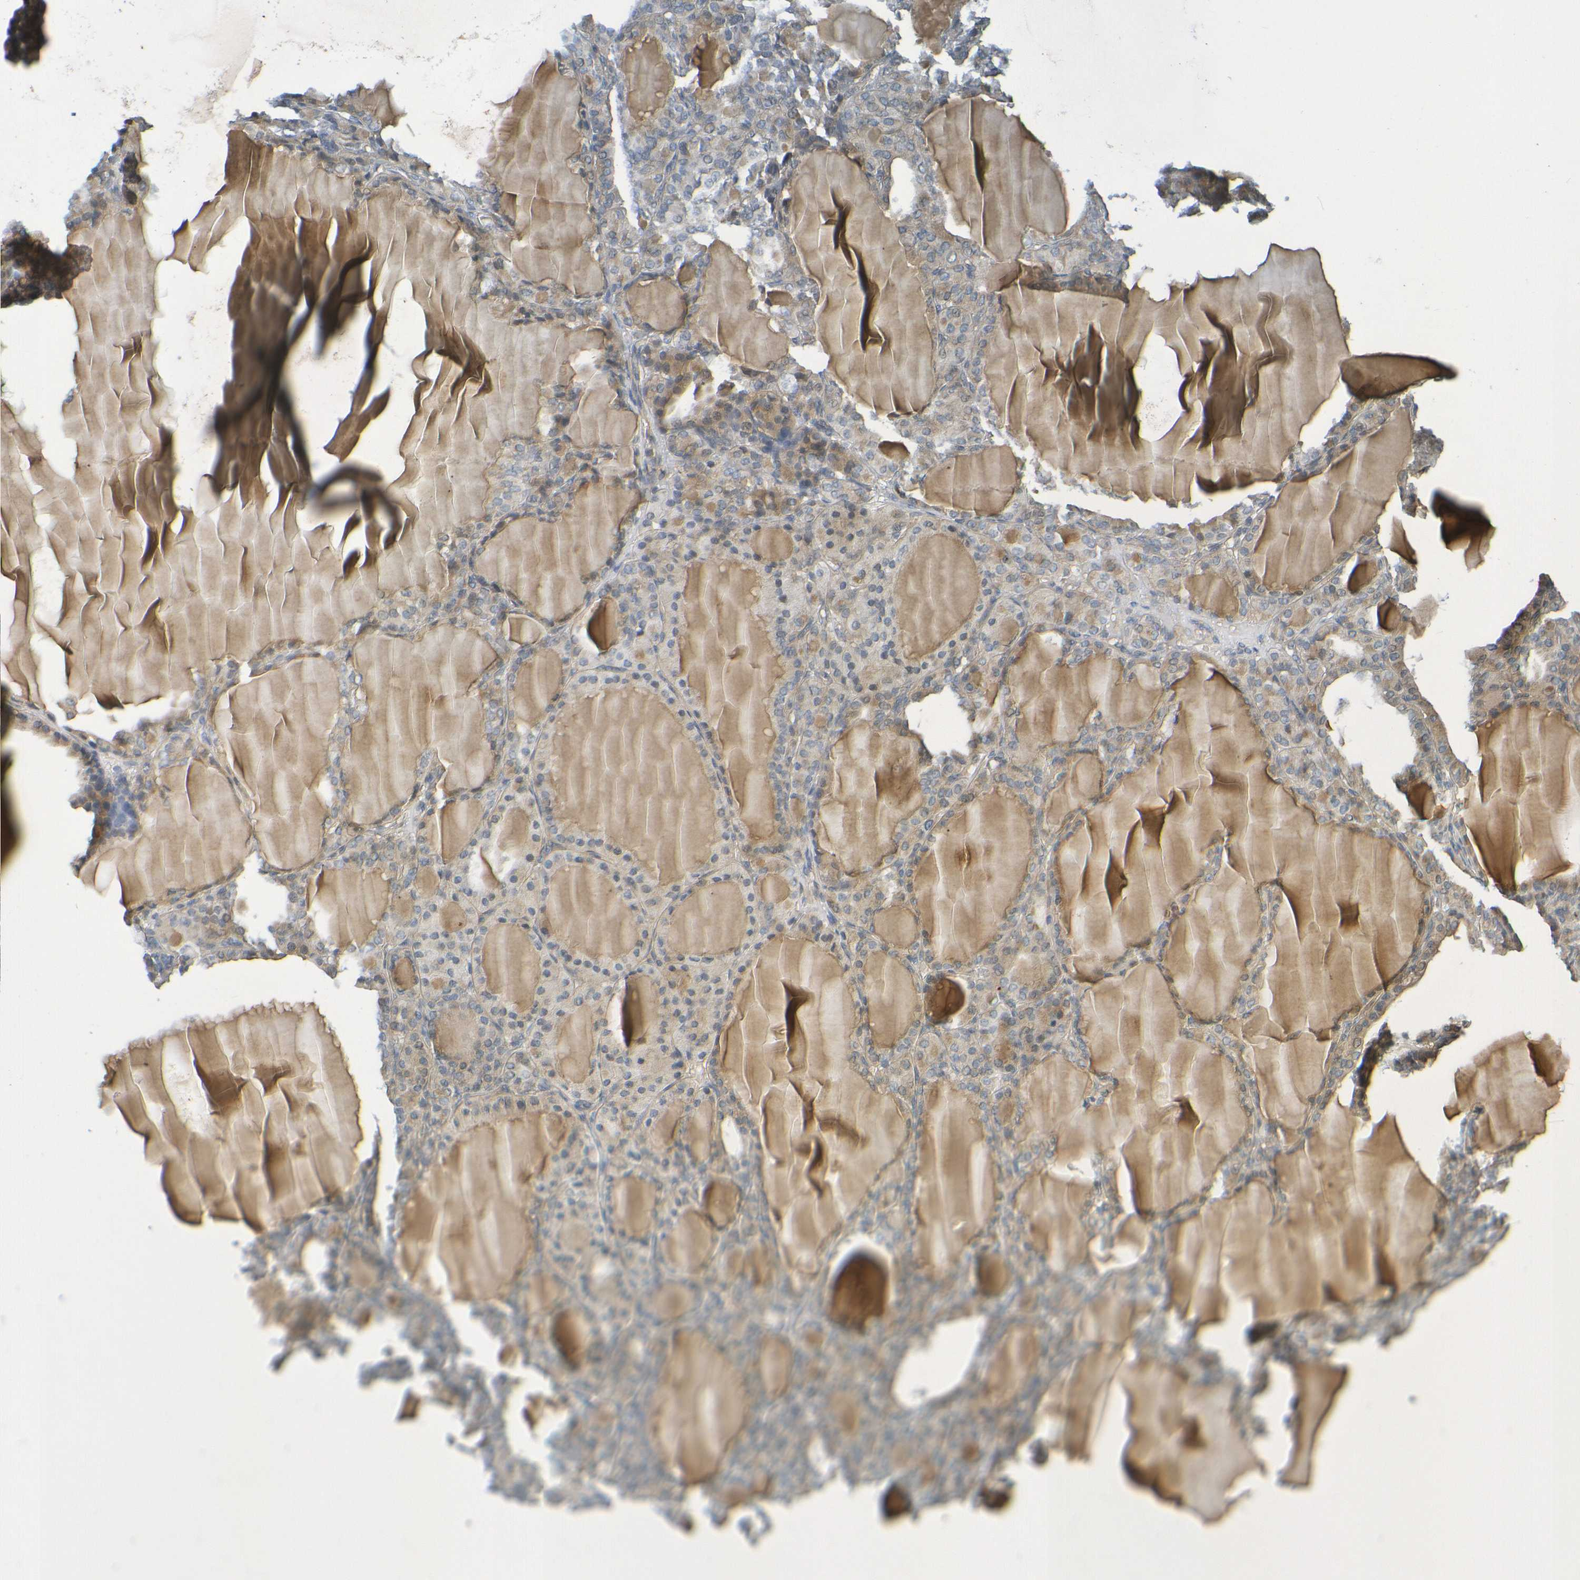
{"staining": {"intensity": "moderate", "quantity": ">75%", "location": "cytoplasmic/membranous"}, "tissue": "thyroid gland", "cell_type": "Glandular cells", "image_type": "normal", "snomed": [{"axis": "morphology", "description": "Normal tissue, NOS"}, {"axis": "topography", "description": "Thyroid gland"}], "caption": "Immunohistochemical staining of unremarkable thyroid gland reveals medium levels of moderate cytoplasmic/membranous expression in about >75% of glandular cells. The staining was performed using DAB (3,3'-diaminobenzidine), with brown indicating positive protein expression. Nuclei are stained blue with hematoxylin.", "gene": "CYP4F2", "patient": {"sex": "female", "age": 28}}